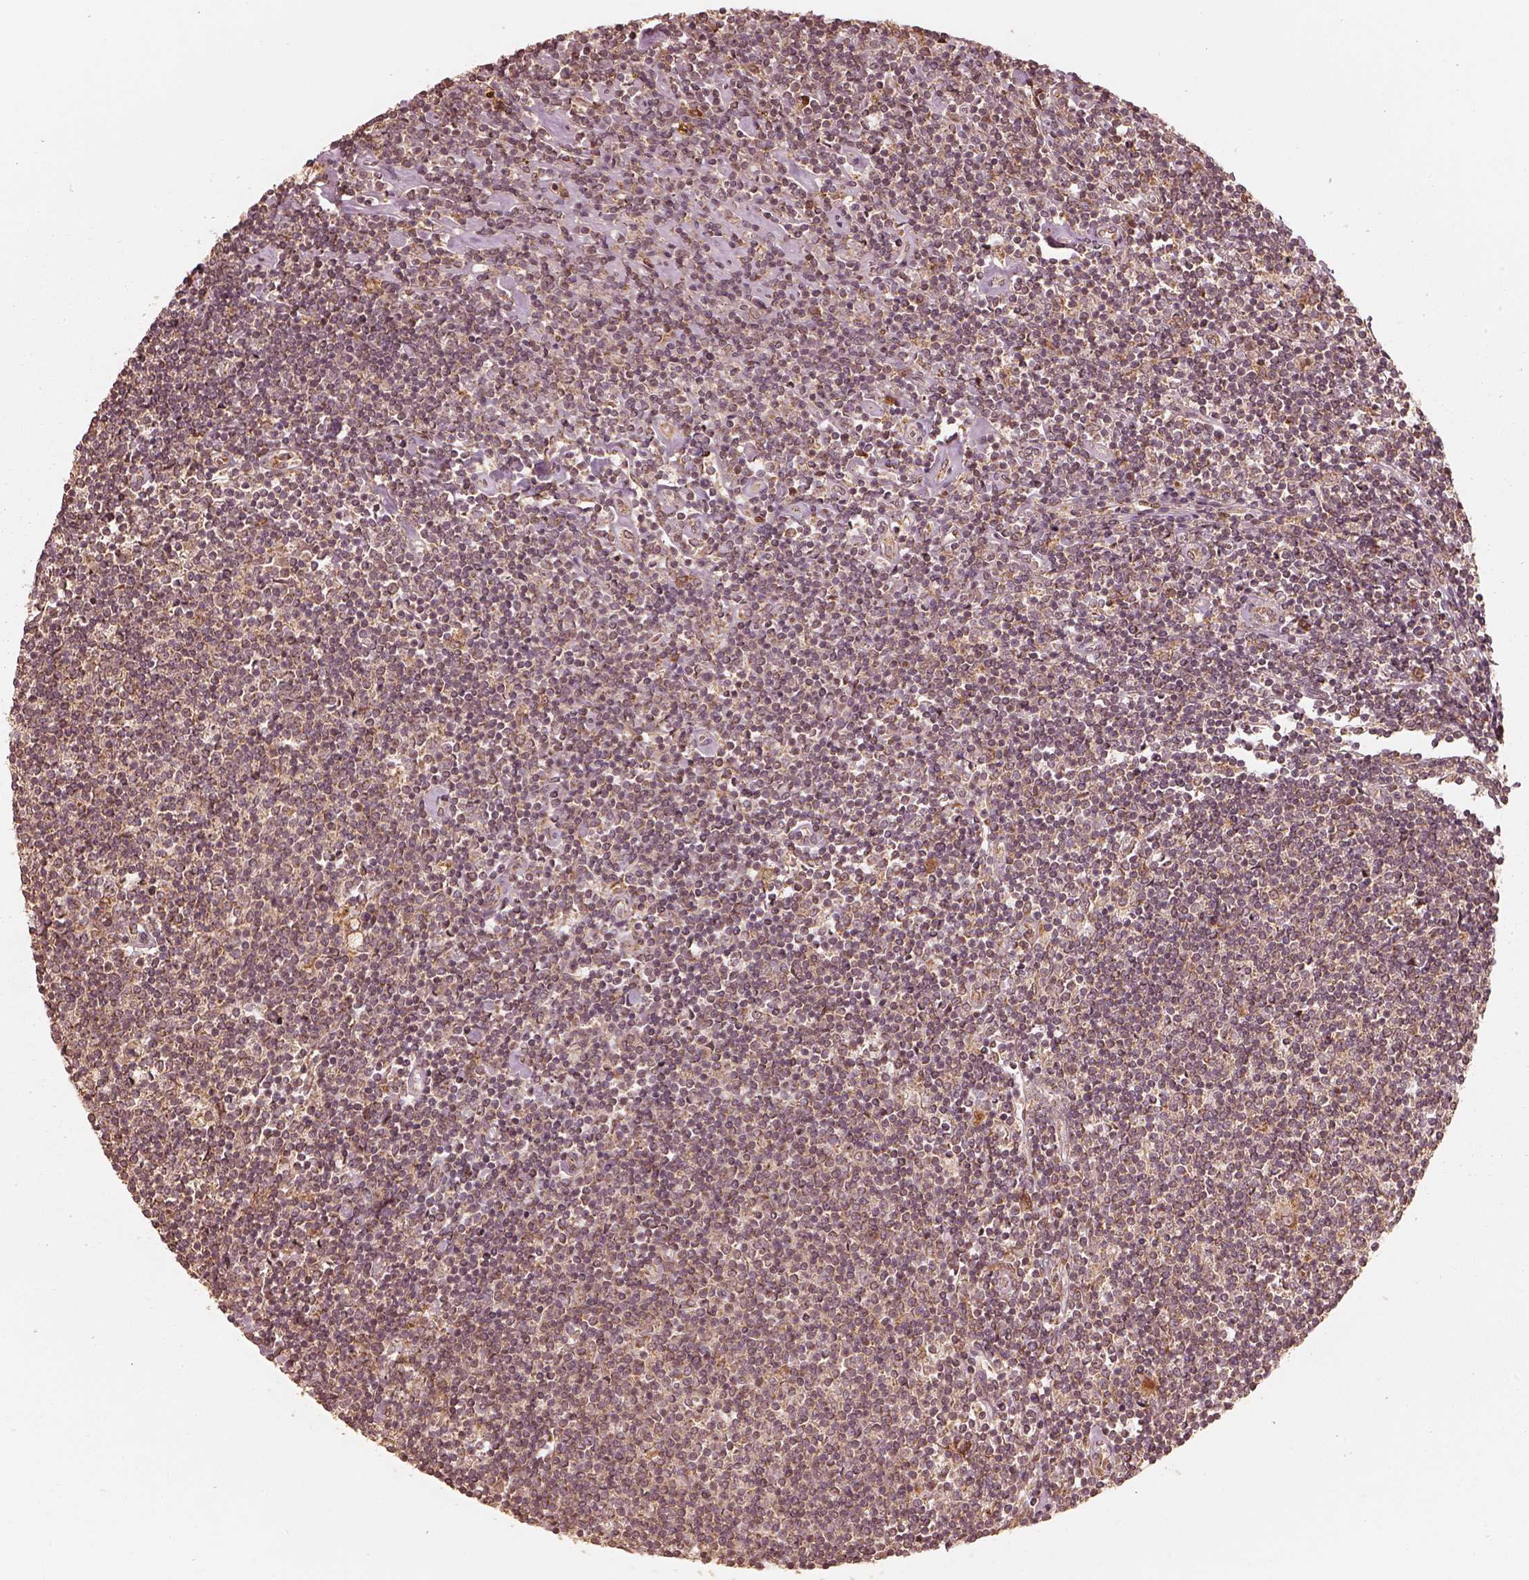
{"staining": {"intensity": "moderate", "quantity": ">75%", "location": "cytoplasmic/membranous"}, "tissue": "lymphoma", "cell_type": "Tumor cells", "image_type": "cancer", "snomed": [{"axis": "morphology", "description": "Hodgkin's disease, NOS"}, {"axis": "topography", "description": "Lymph node"}], "caption": "Lymphoma stained with a protein marker shows moderate staining in tumor cells.", "gene": "DNAJC25", "patient": {"sex": "male", "age": 40}}